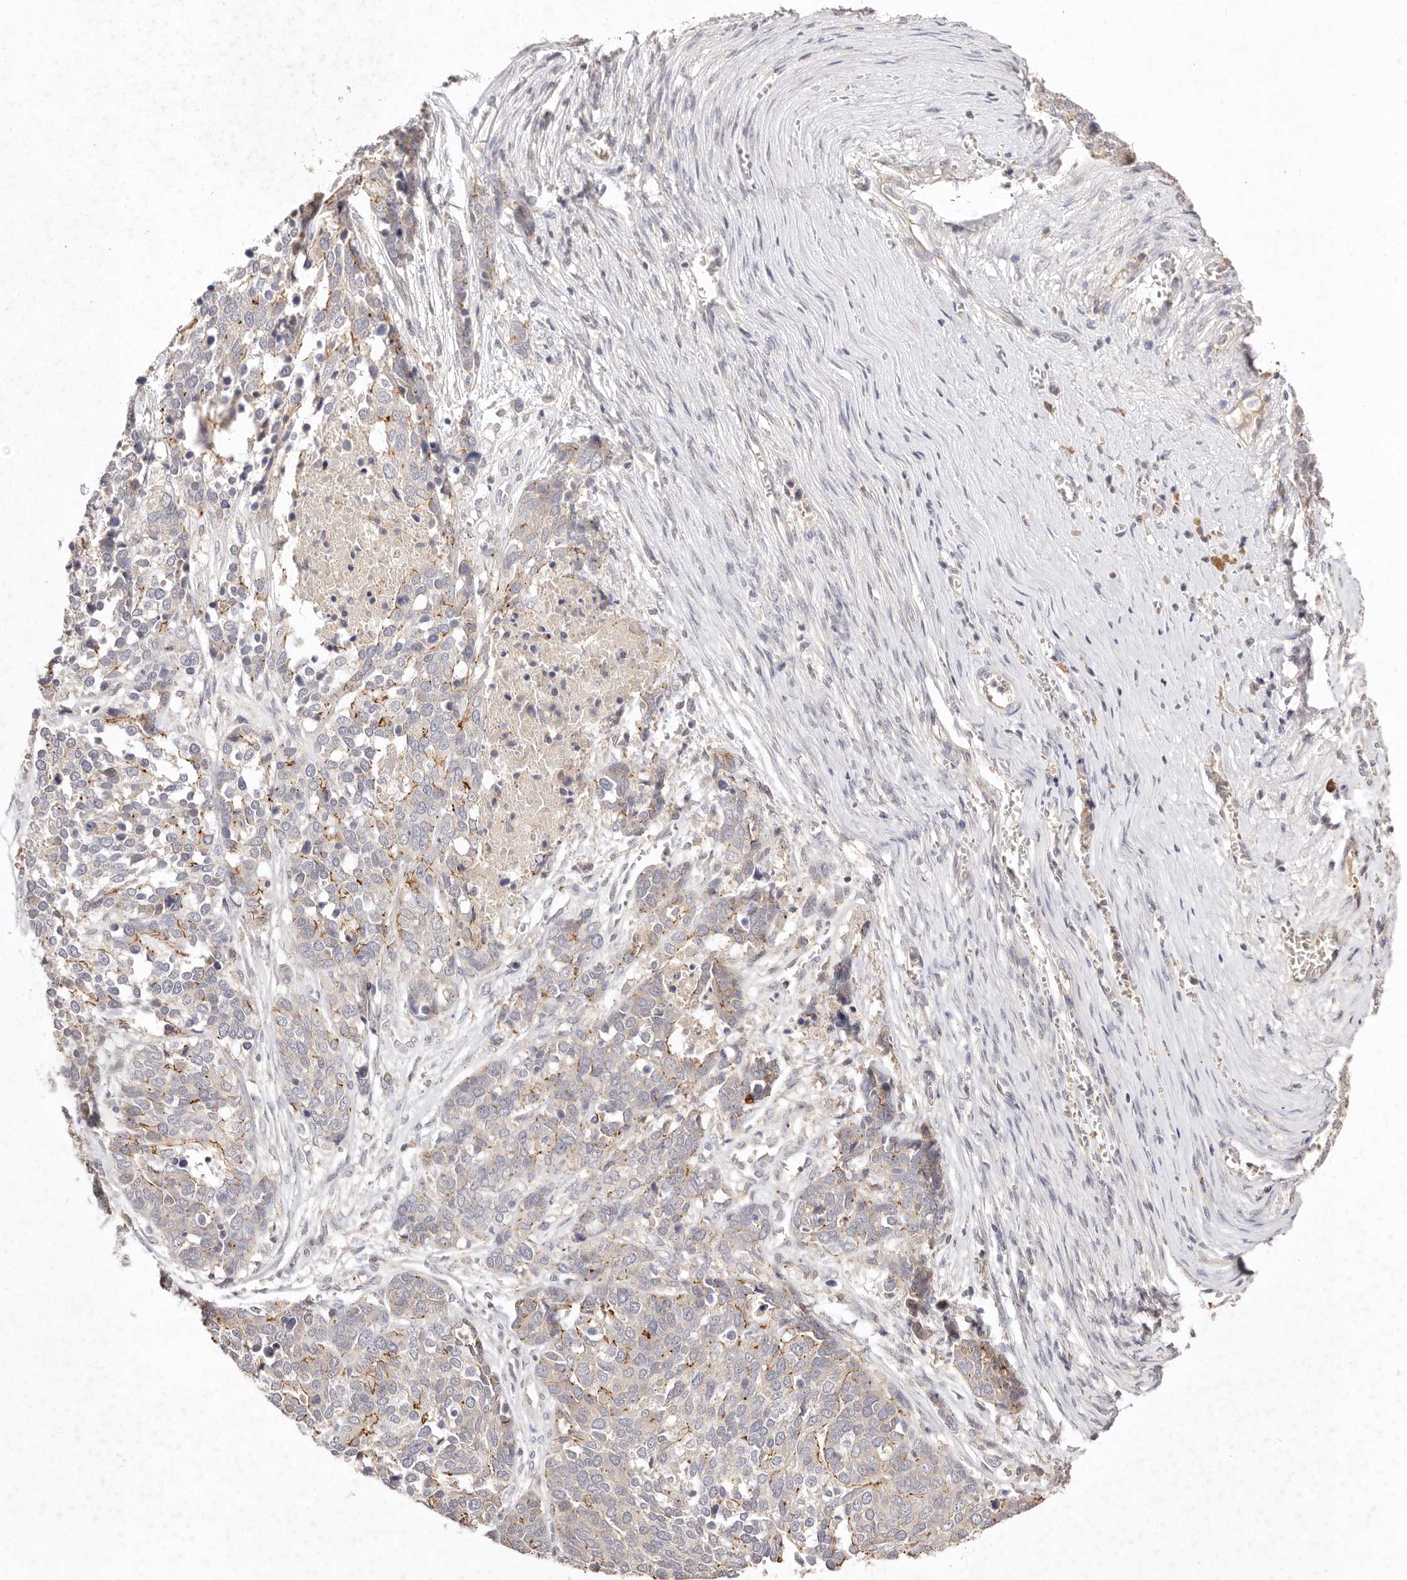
{"staining": {"intensity": "weak", "quantity": "<25%", "location": "cytoplasmic/membranous"}, "tissue": "ovarian cancer", "cell_type": "Tumor cells", "image_type": "cancer", "snomed": [{"axis": "morphology", "description": "Cystadenocarcinoma, serous, NOS"}, {"axis": "topography", "description": "Ovary"}], "caption": "Immunohistochemical staining of human ovarian cancer (serous cystadenocarcinoma) displays no significant staining in tumor cells.", "gene": "CXADR", "patient": {"sex": "female", "age": 44}}